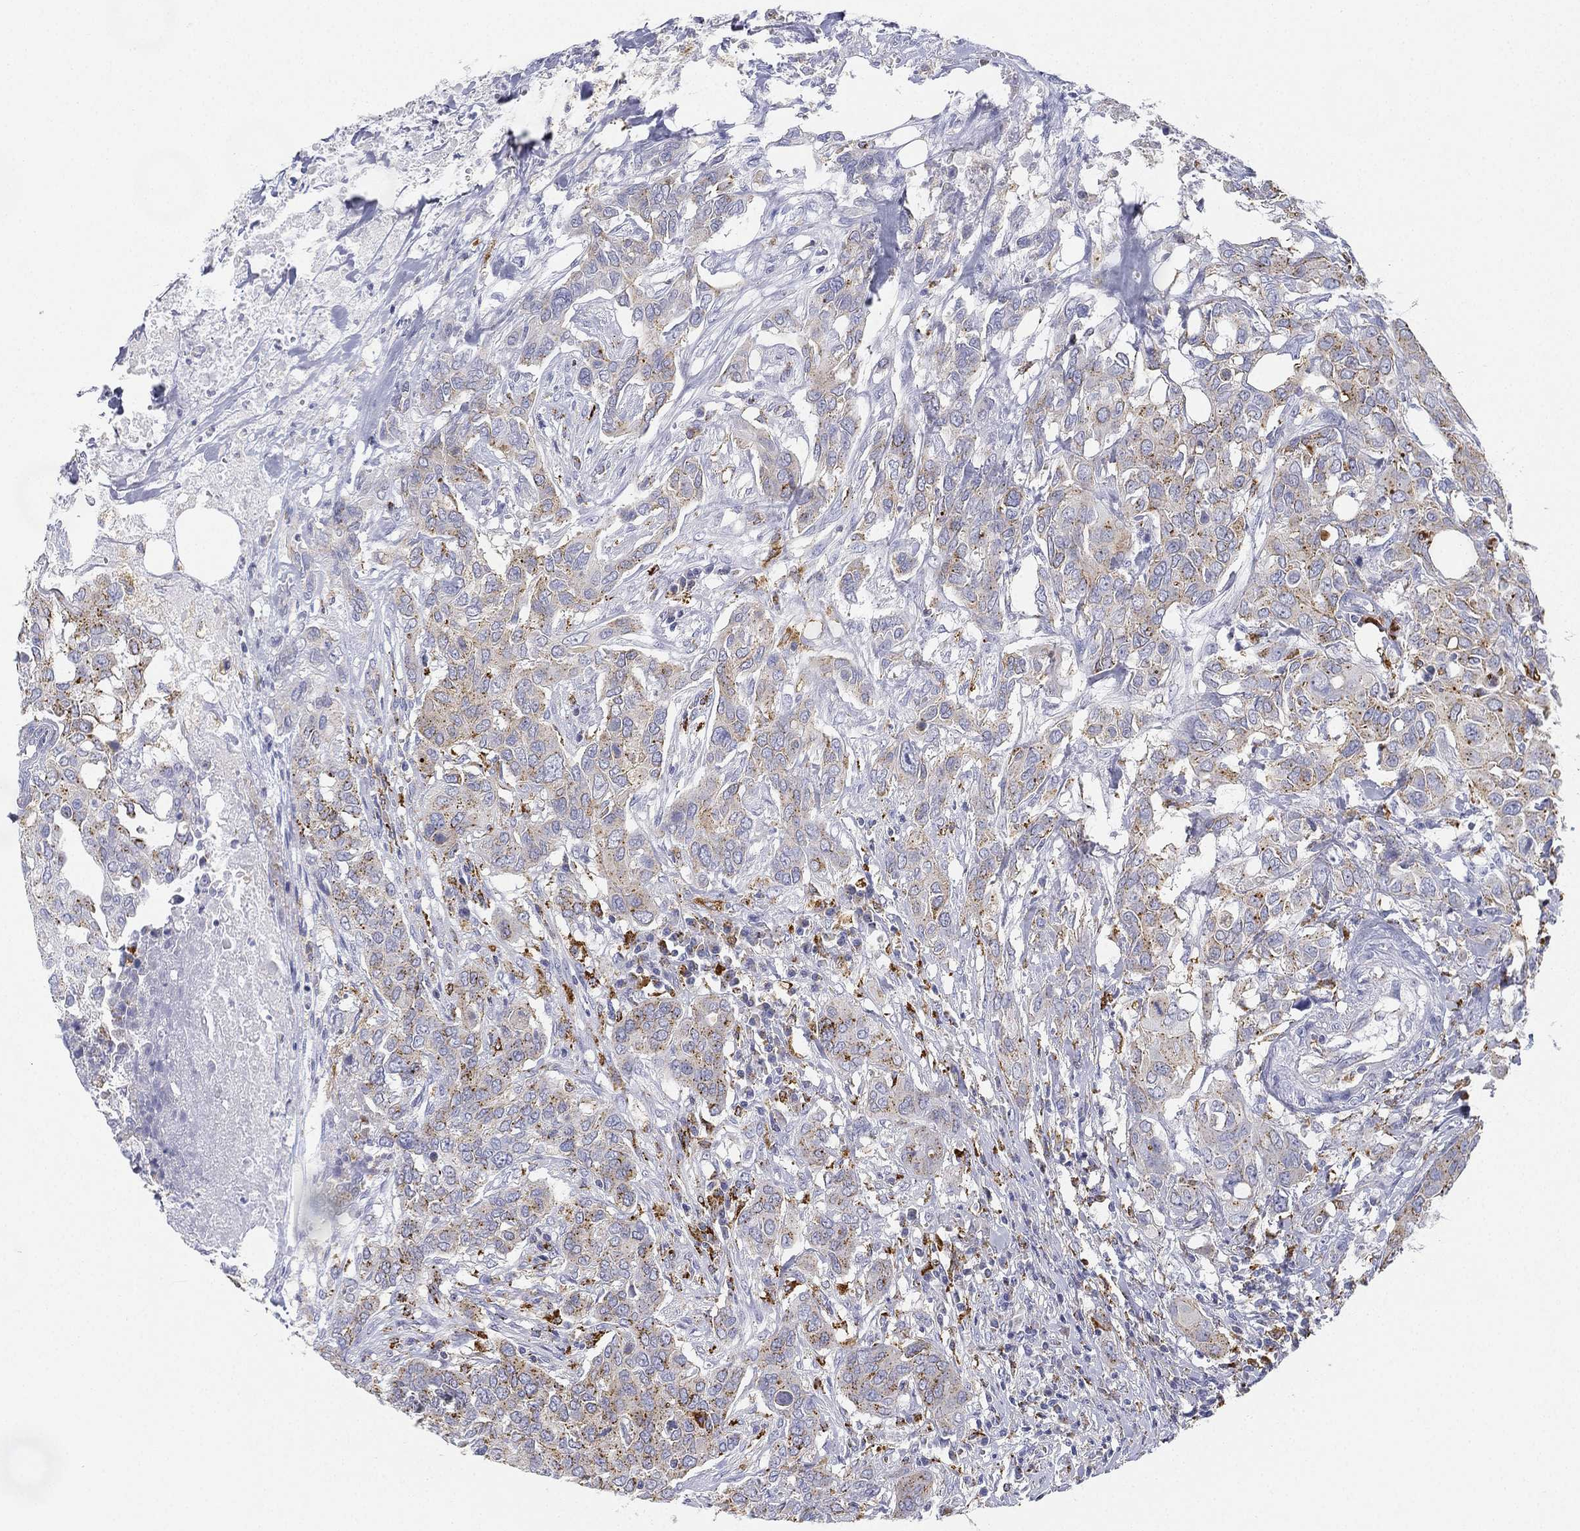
{"staining": {"intensity": "weak", "quantity": "25%-75%", "location": "cytoplasmic/membranous"}, "tissue": "urothelial cancer", "cell_type": "Tumor cells", "image_type": "cancer", "snomed": [{"axis": "morphology", "description": "Urothelial carcinoma, NOS"}, {"axis": "morphology", "description": "Urothelial carcinoma, High grade"}, {"axis": "topography", "description": "Urinary bladder"}], "caption": "Tumor cells demonstrate low levels of weak cytoplasmic/membranous staining in approximately 25%-75% of cells in human urothelial carcinoma (high-grade). (Stains: DAB (3,3'-diaminobenzidine) in brown, nuclei in blue, Microscopy: brightfield microscopy at high magnification).", "gene": "NPC2", "patient": {"sex": "male", "age": 63}}